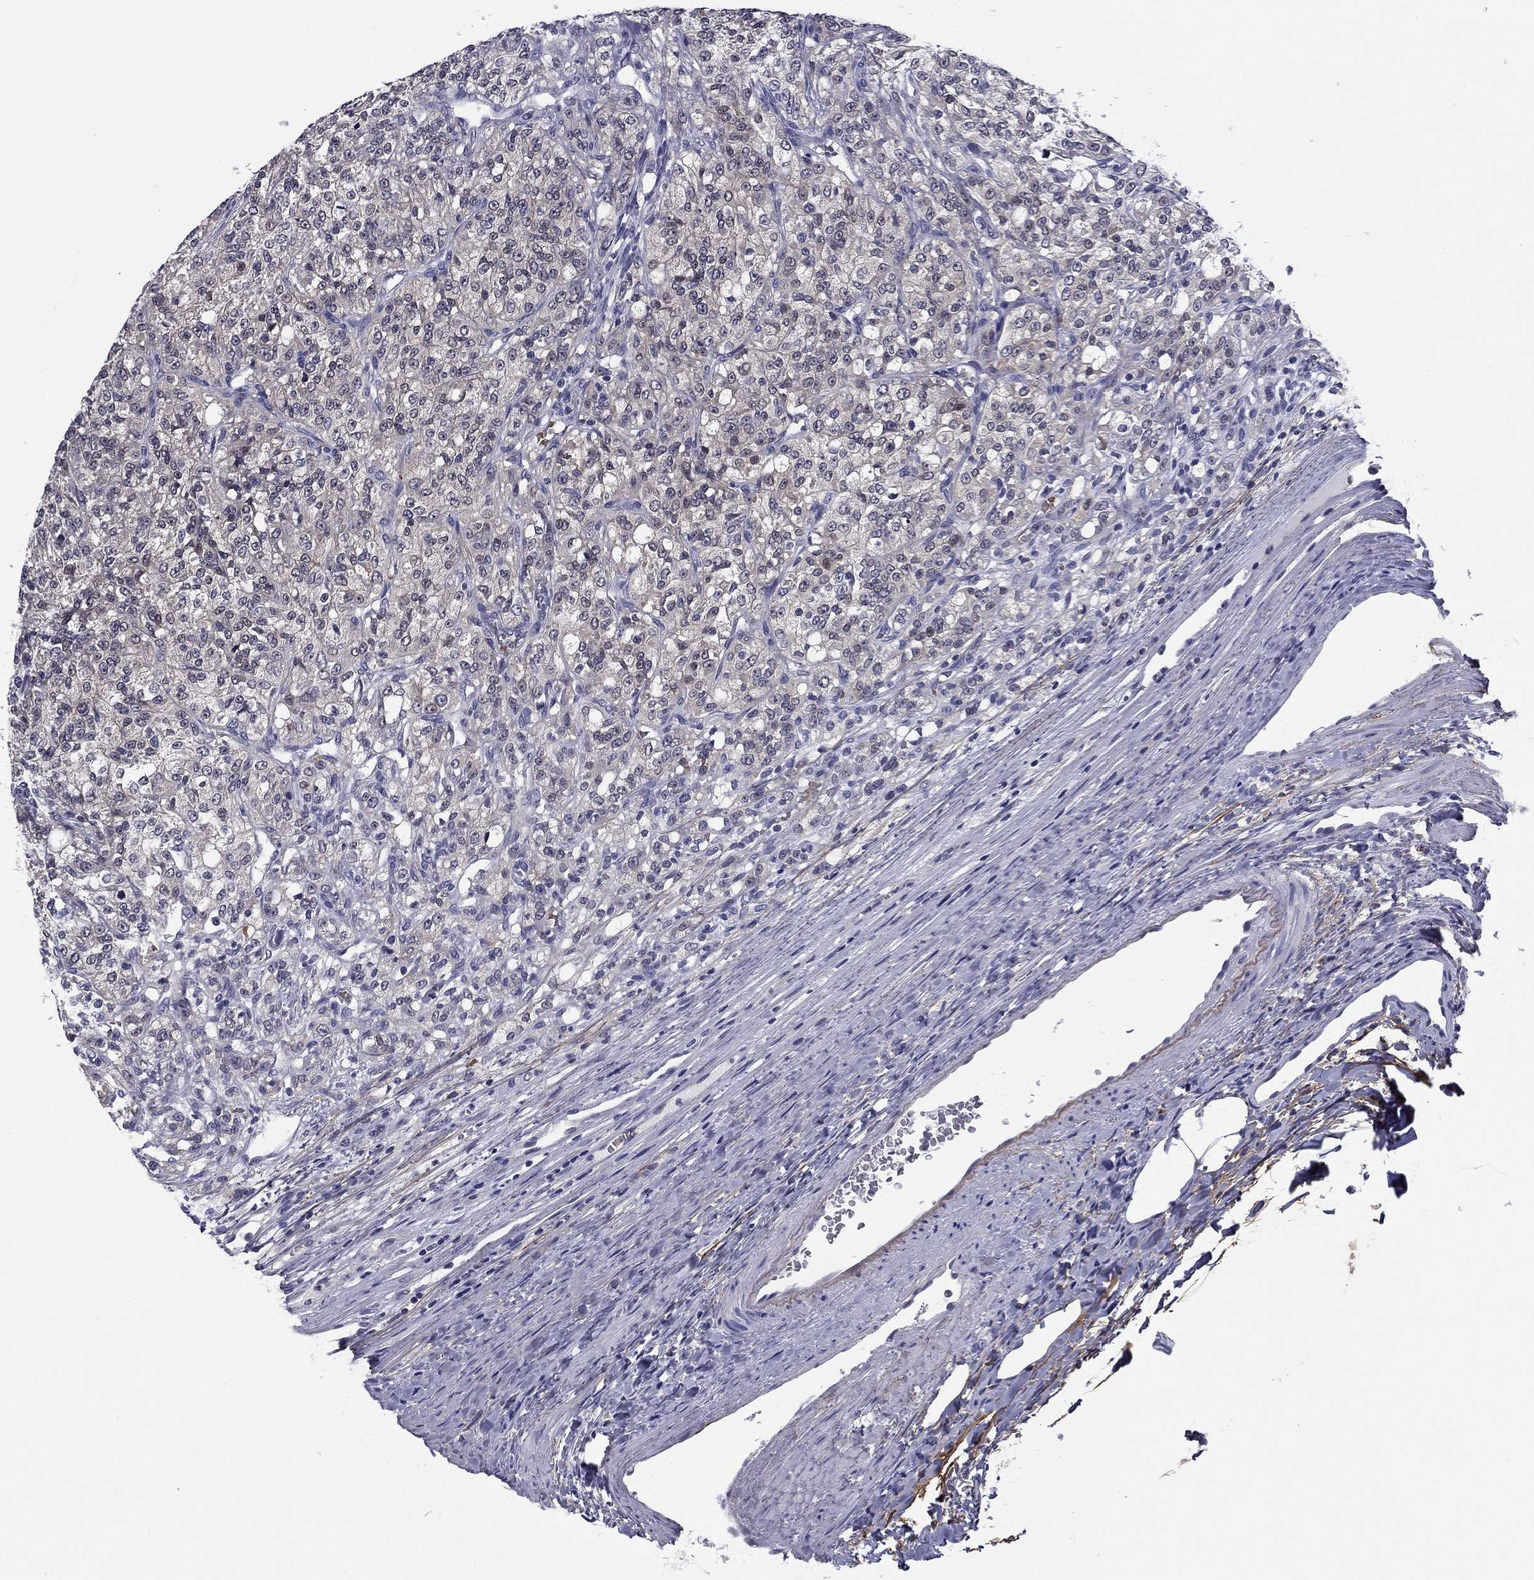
{"staining": {"intensity": "negative", "quantity": "none", "location": "none"}, "tissue": "renal cancer", "cell_type": "Tumor cells", "image_type": "cancer", "snomed": [{"axis": "morphology", "description": "Adenocarcinoma, NOS"}, {"axis": "topography", "description": "Kidney"}], "caption": "This is a photomicrograph of immunohistochemistry staining of renal adenocarcinoma, which shows no expression in tumor cells.", "gene": "REXO5", "patient": {"sex": "female", "age": 63}}